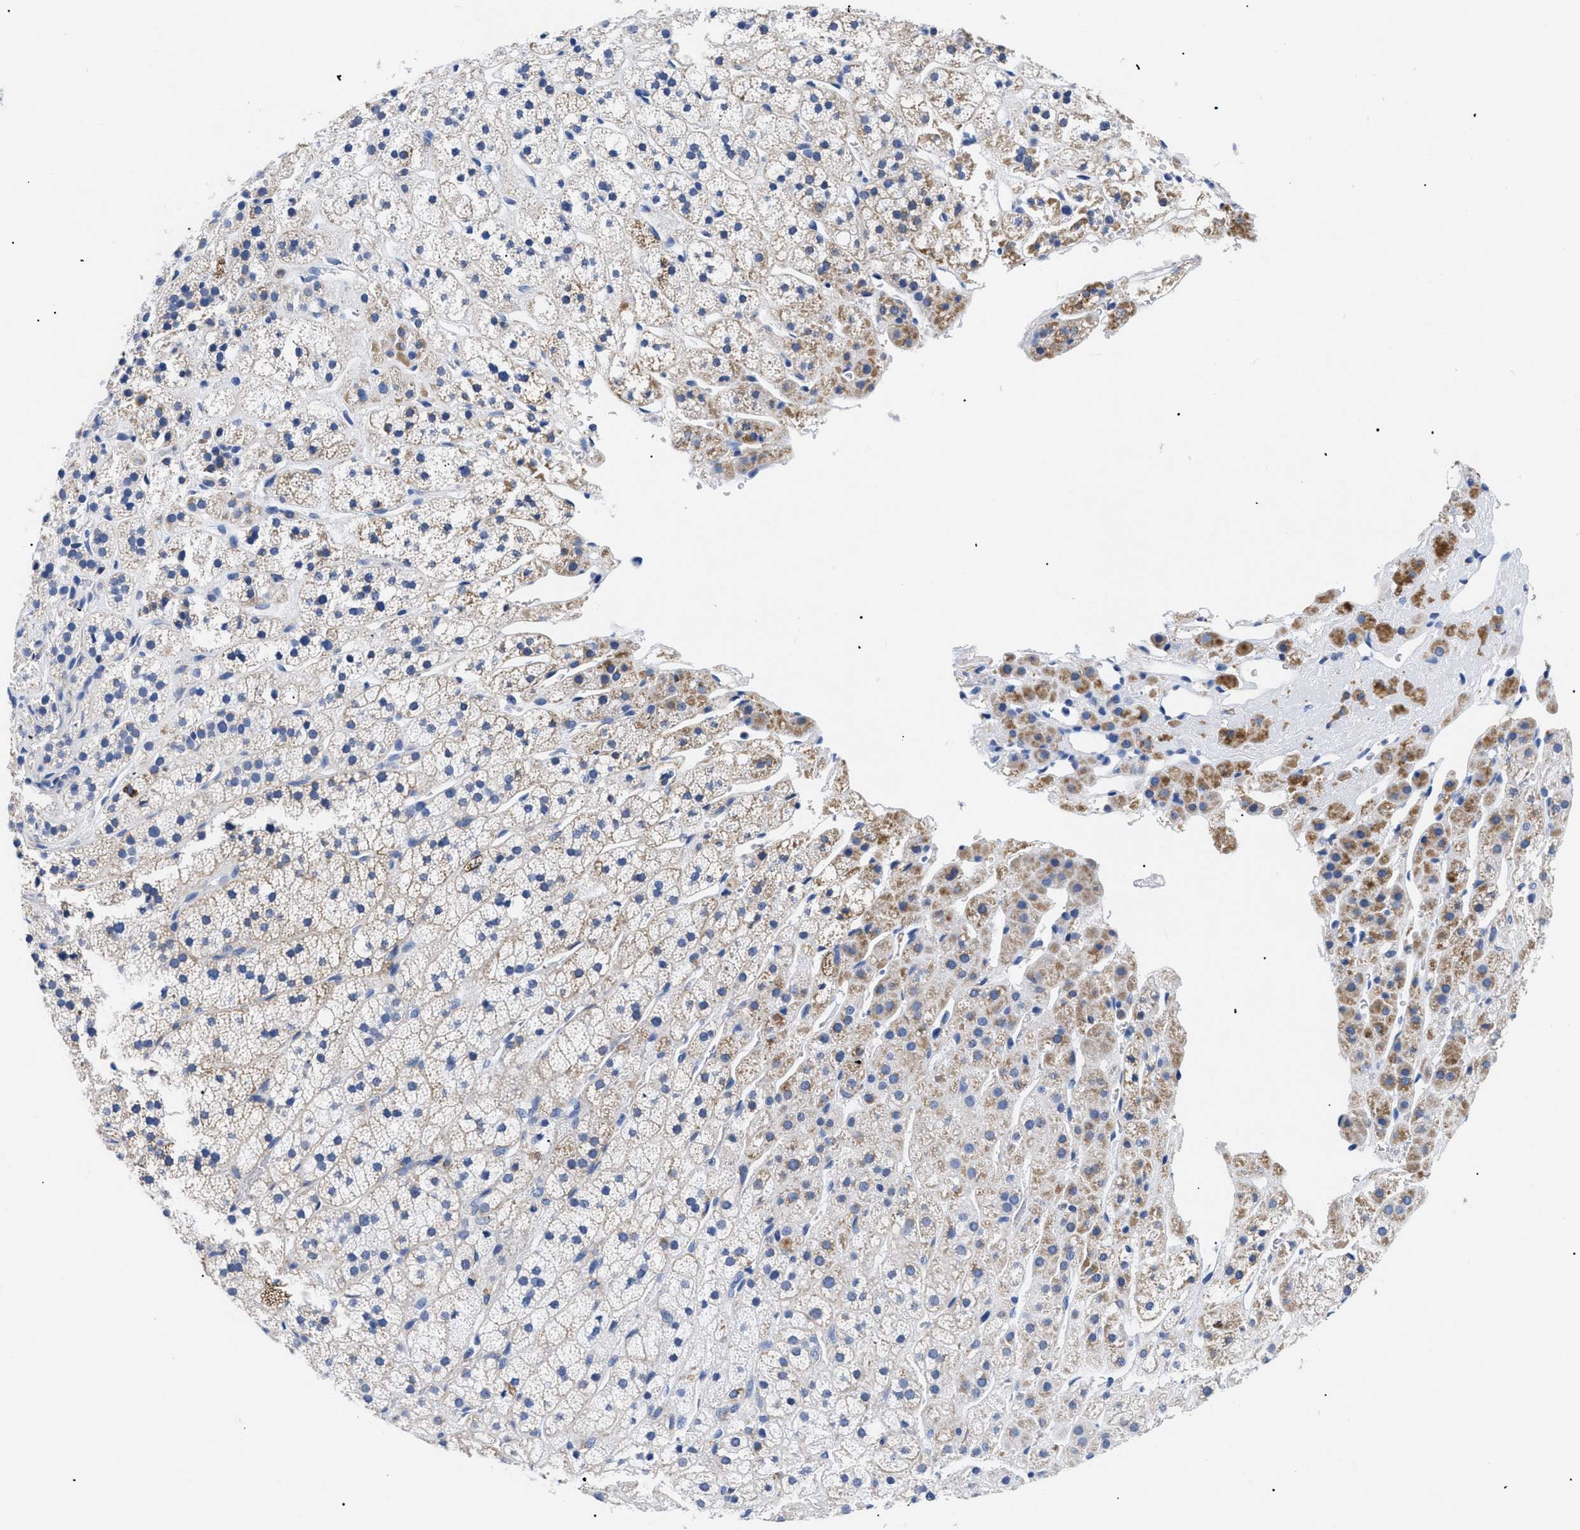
{"staining": {"intensity": "moderate", "quantity": "<25%", "location": "cytoplasmic/membranous"}, "tissue": "adrenal gland", "cell_type": "Glandular cells", "image_type": "normal", "snomed": [{"axis": "morphology", "description": "Normal tissue, NOS"}, {"axis": "topography", "description": "Adrenal gland"}], "caption": "Protein positivity by immunohistochemistry (IHC) shows moderate cytoplasmic/membranous staining in approximately <25% of glandular cells in unremarkable adrenal gland. The staining was performed using DAB to visualize the protein expression in brown, while the nuclei were stained in blue with hematoxylin (Magnification: 20x).", "gene": "GPR149", "patient": {"sex": "male", "age": 56}}